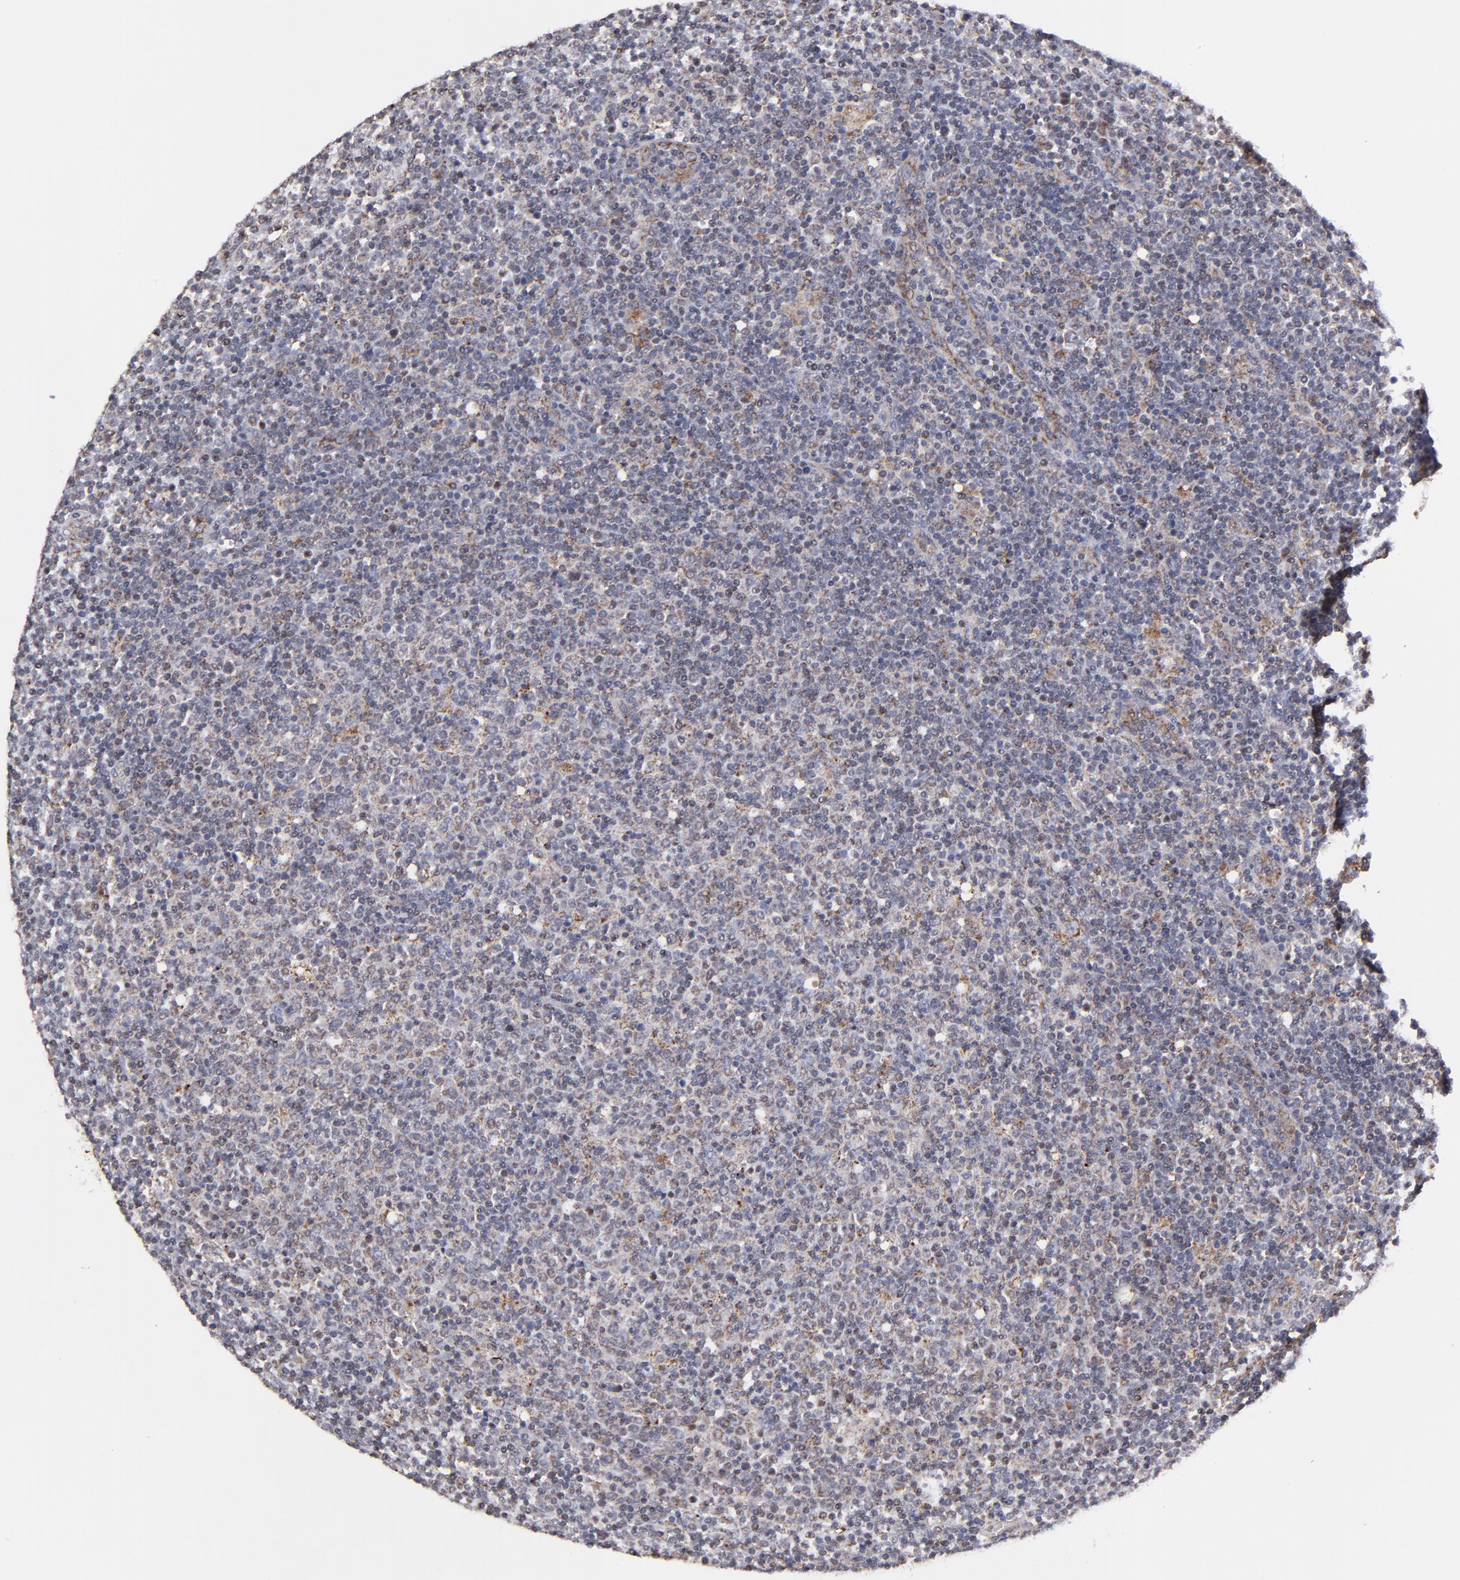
{"staining": {"intensity": "weak", "quantity": "<25%", "location": "cytoplasmic/membranous"}, "tissue": "lymphoma", "cell_type": "Tumor cells", "image_type": "cancer", "snomed": [{"axis": "morphology", "description": "Malignant lymphoma, non-Hodgkin's type, Low grade"}, {"axis": "topography", "description": "Lymph node"}], "caption": "An image of malignant lymphoma, non-Hodgkin's type (low-grade) stained for a protein shows no brown staining in tumor cells.", "gene": "MAP2K7", "patient": {"sex": "male", "age": 70}}